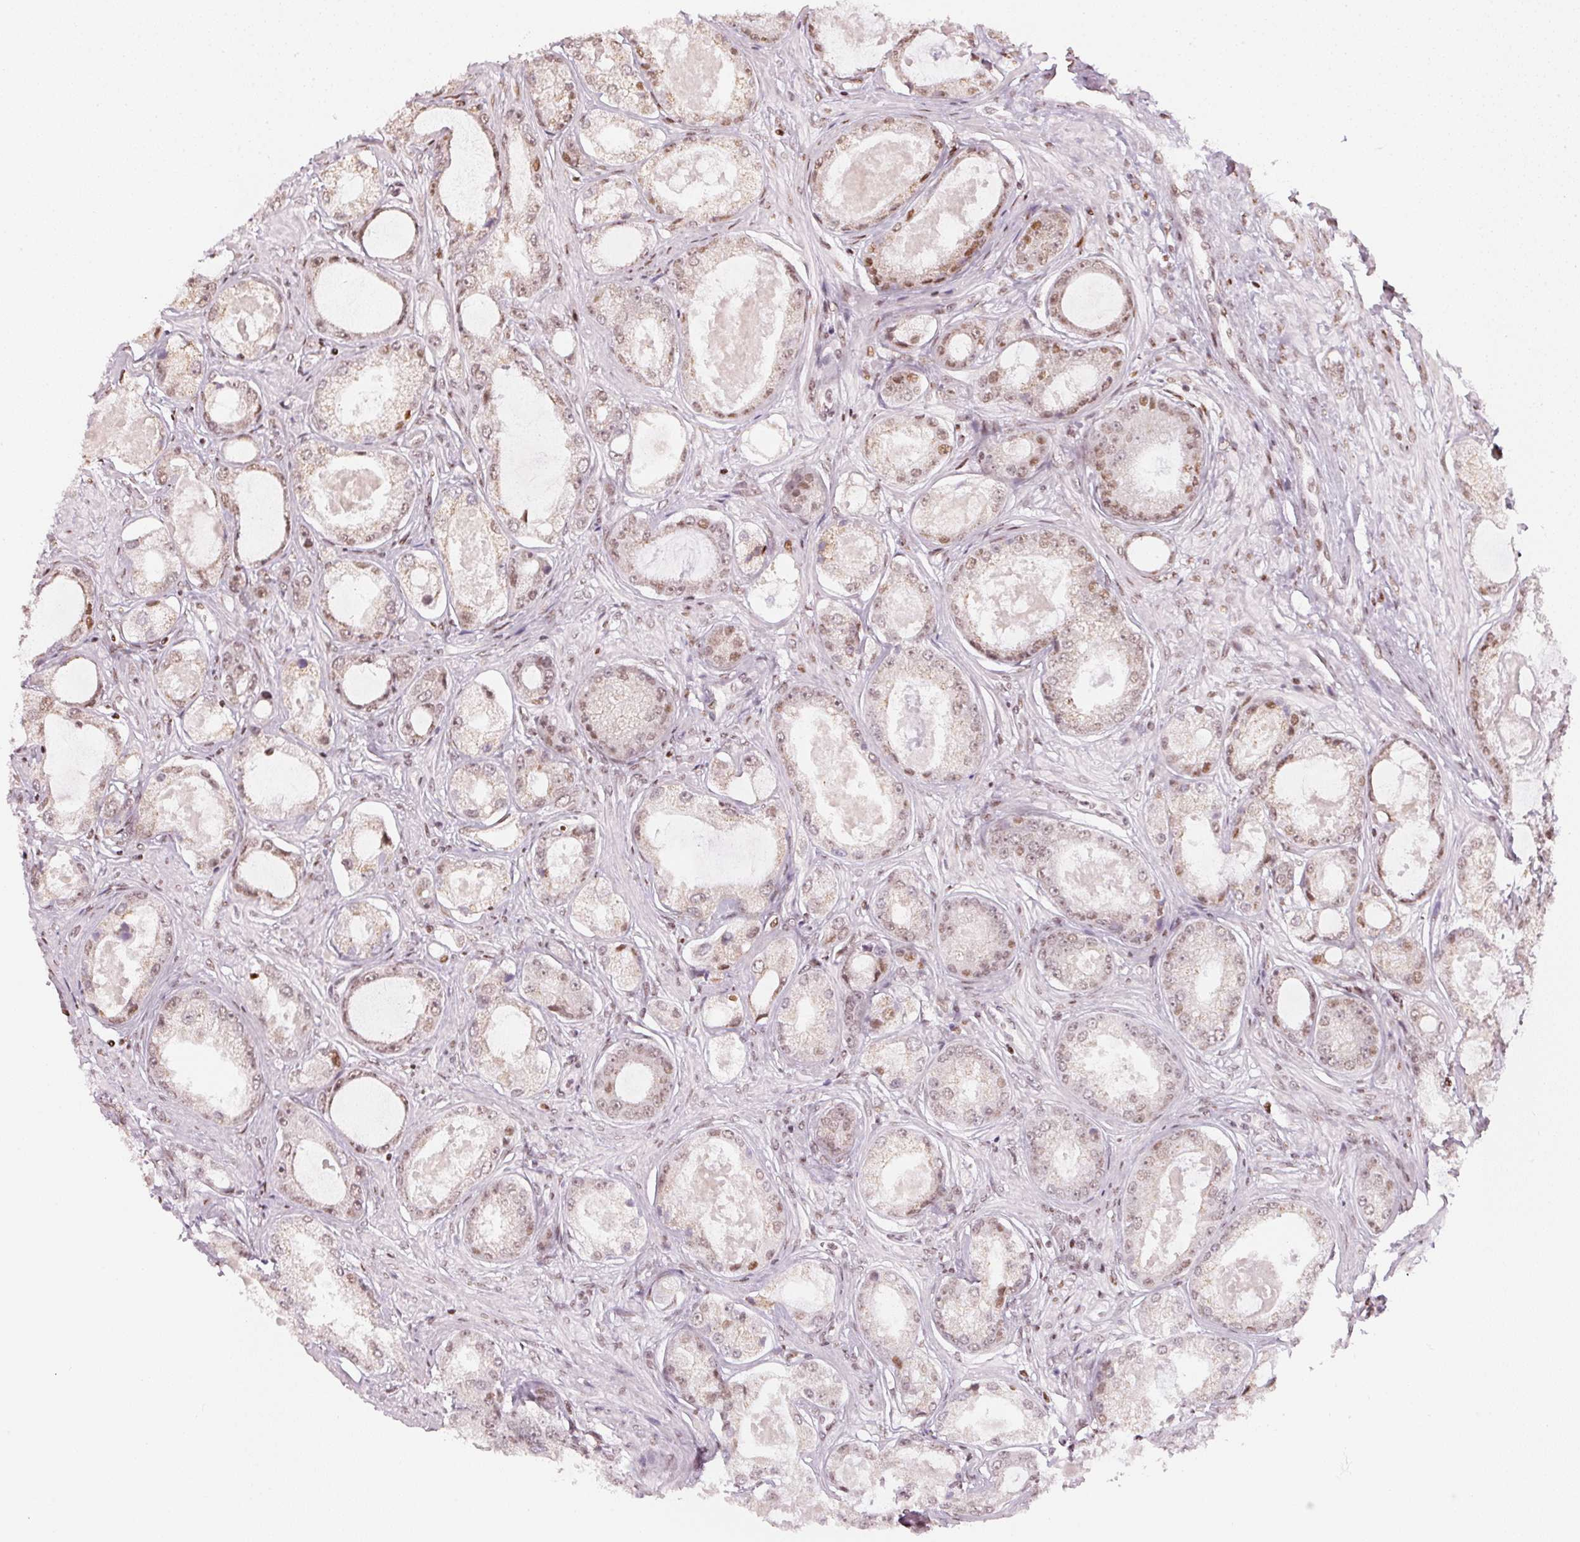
{"staining": {"intensity": "weak", "quantity": "25%-75%", "location": "cytoplasmic/membranous,nuclear"}, "tissue": "prostate cancer", "cell_type": "Tumor cells", "image_type": "cancer", "snomed": [{"axis": "morphology", "description": "Adenocarcinoma, Low grade"}, {"axis": "topography", "description": "Prostate"}], "caption": "A micrograph of human adenocarcinoma (low-grade) (prostate) stained for a protein exhibits weak cytoplasmic/membranous and nuclear brown staining in tumor cells.", "gene": "KAT6A", "patient": {"sex": "male", "age": 68}}